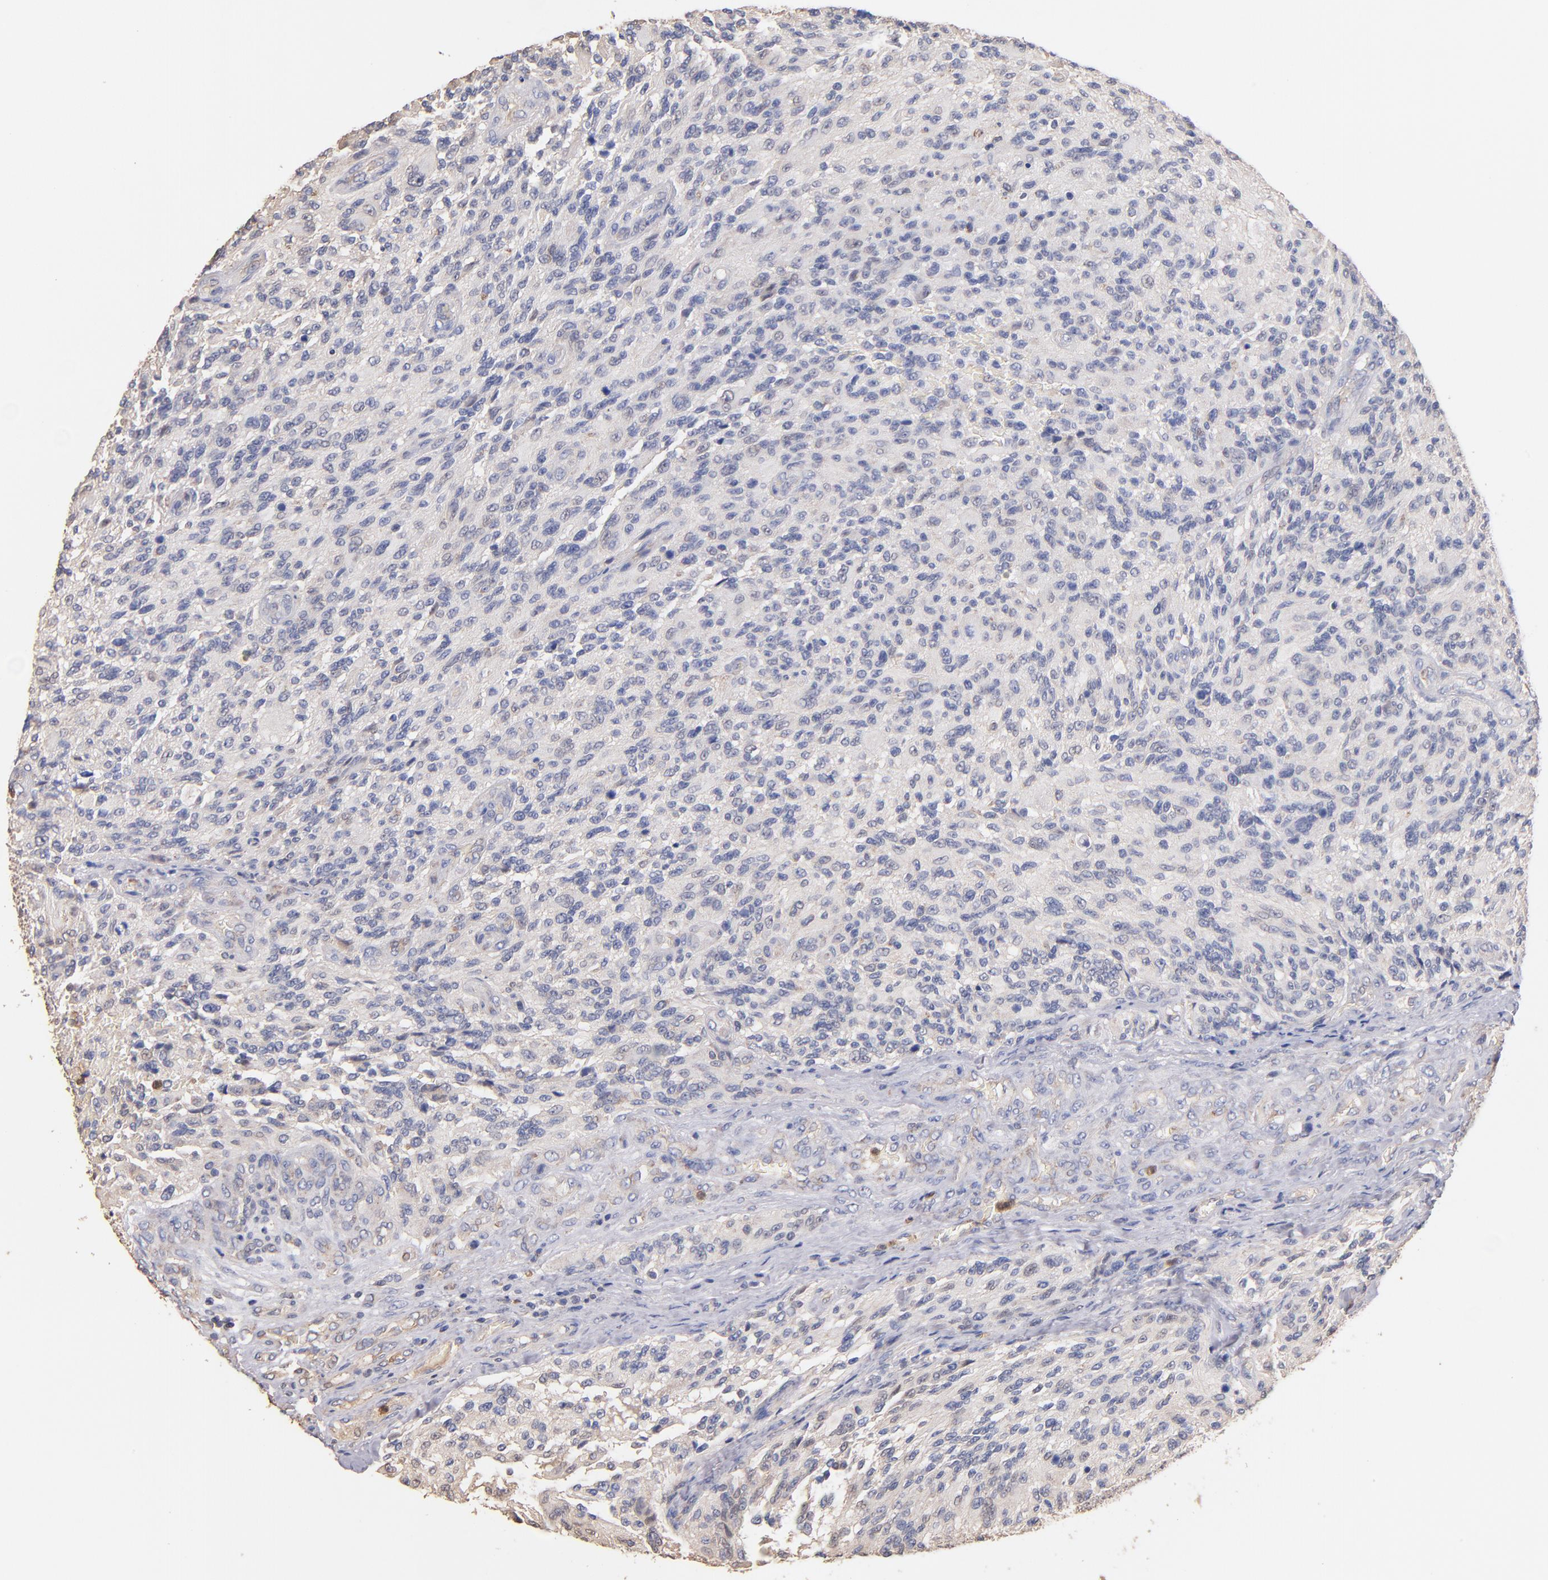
{"staining": {"intensity": "negative", "quantity": "none", "location": "none"}, "tissue": "glioma", "cell_type": "Tumor cells", "image_type": "cancer", "snomed": [{"axis": "morphology", "description": "Normal tissue, NOS"}, {"axis": "morphology", "description": "Glioma, malignant, High grade"}, {"axis": "topography", "description": "Cerebral cortex"}], "caption": "DAB (3,3'-diaminobenzidine) immunohistochemical staining of glioma demonstrates no significant staining in tumor cells.", "gene": "RO60", "patient": {"sex": "male", "age": 56}}